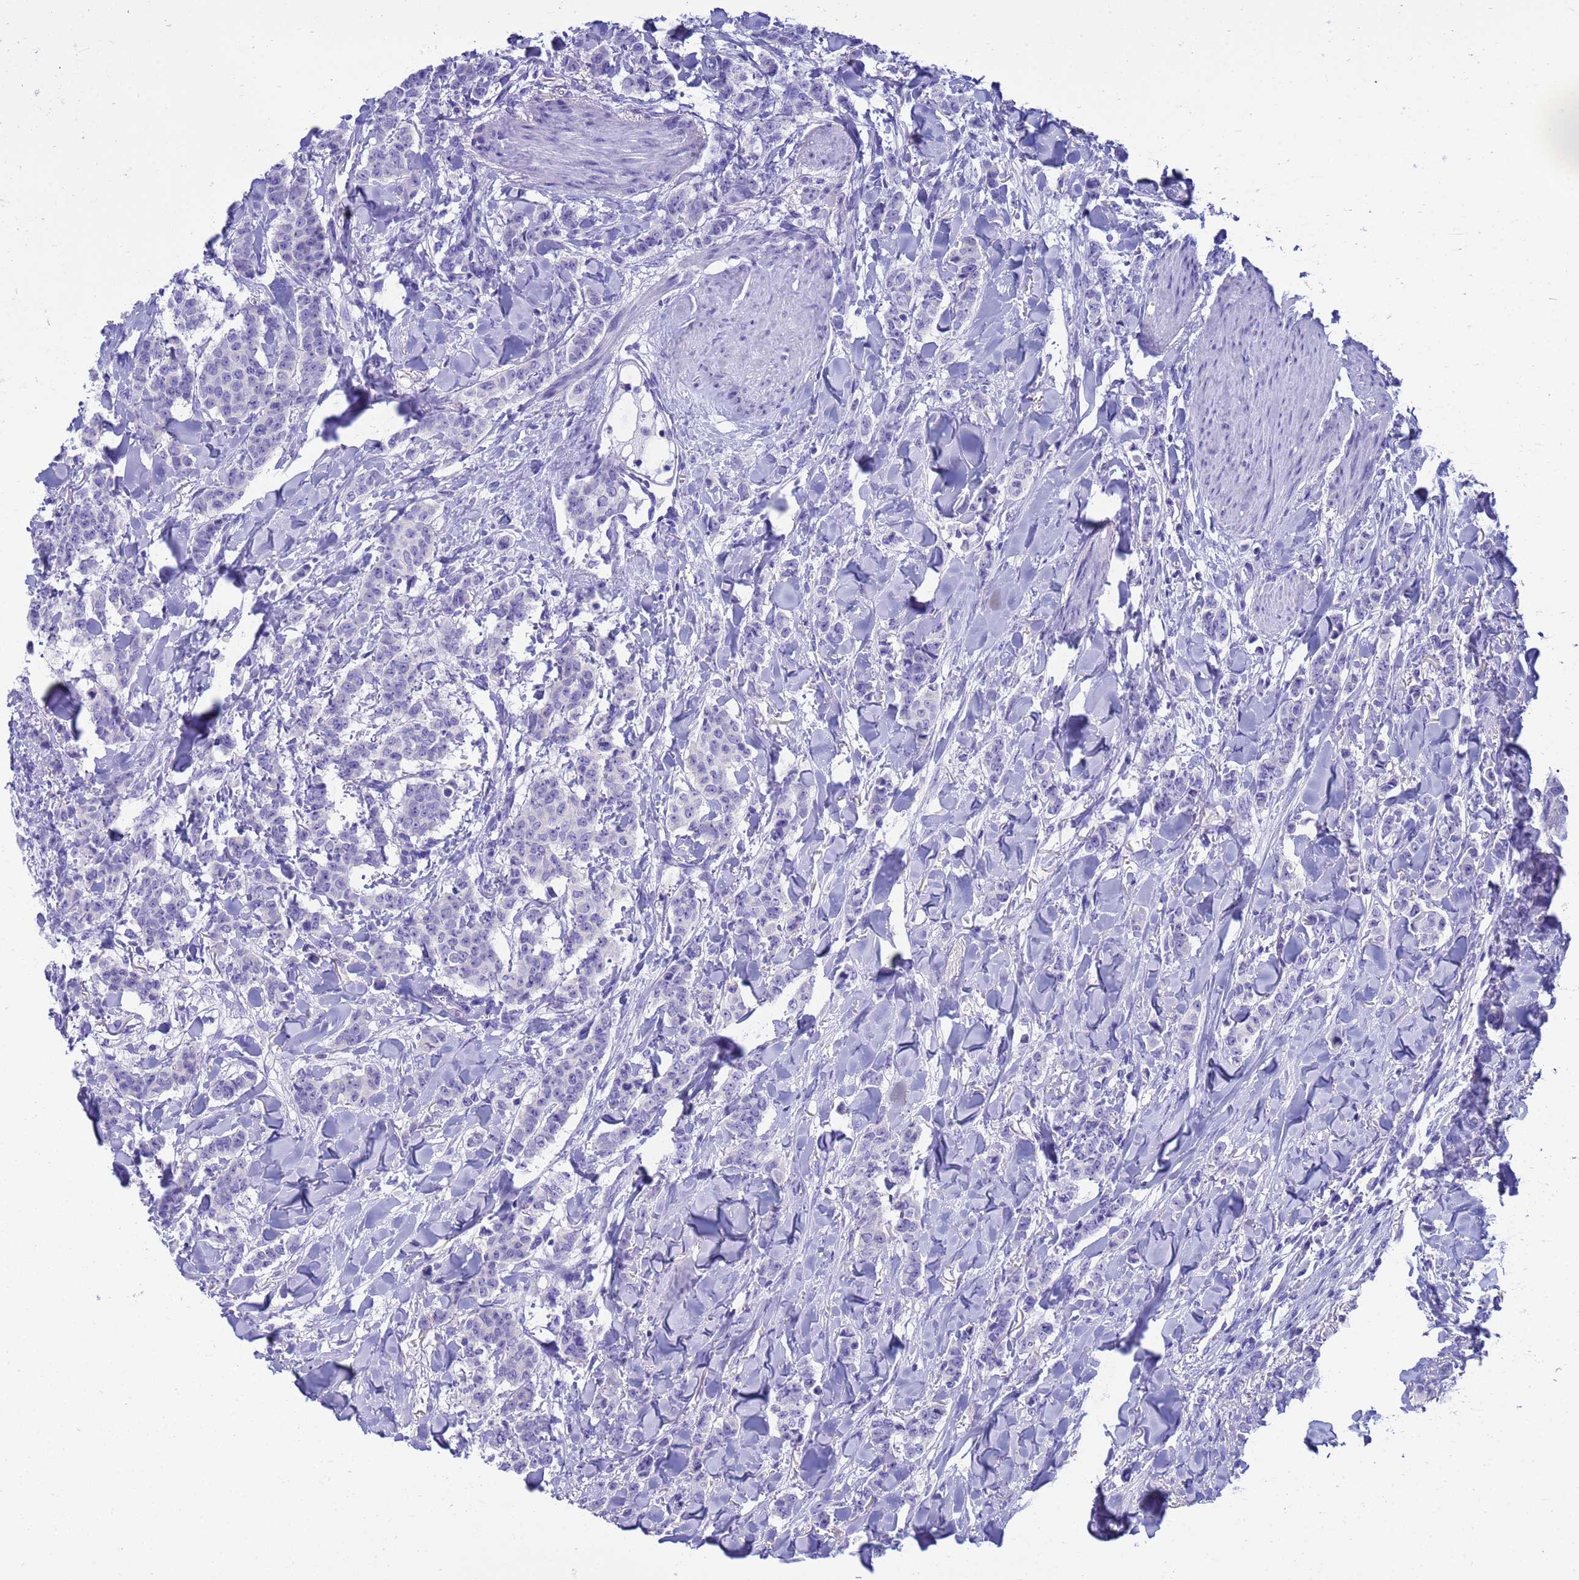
{"staining": {"intensity": "negative", "quantity": "none", "location": "none"}, "tissue": "breast cancer", "cell_type": "Tumor cells", "image_type": "cancer", "snomed": [{"axis": "morphology", "description": "Duct carcinoma"}, {"axis": "topography", "description": "Breast"}], "caption": "Immunohistochemistry (IHC) histopathology image of human breast cancer (invasive ductal carcinoma) stained for a protein (brown), which displays no positivity in tumor cells.", "gene": "SYCN", "patient": {"sex": "female", "age": 40}}